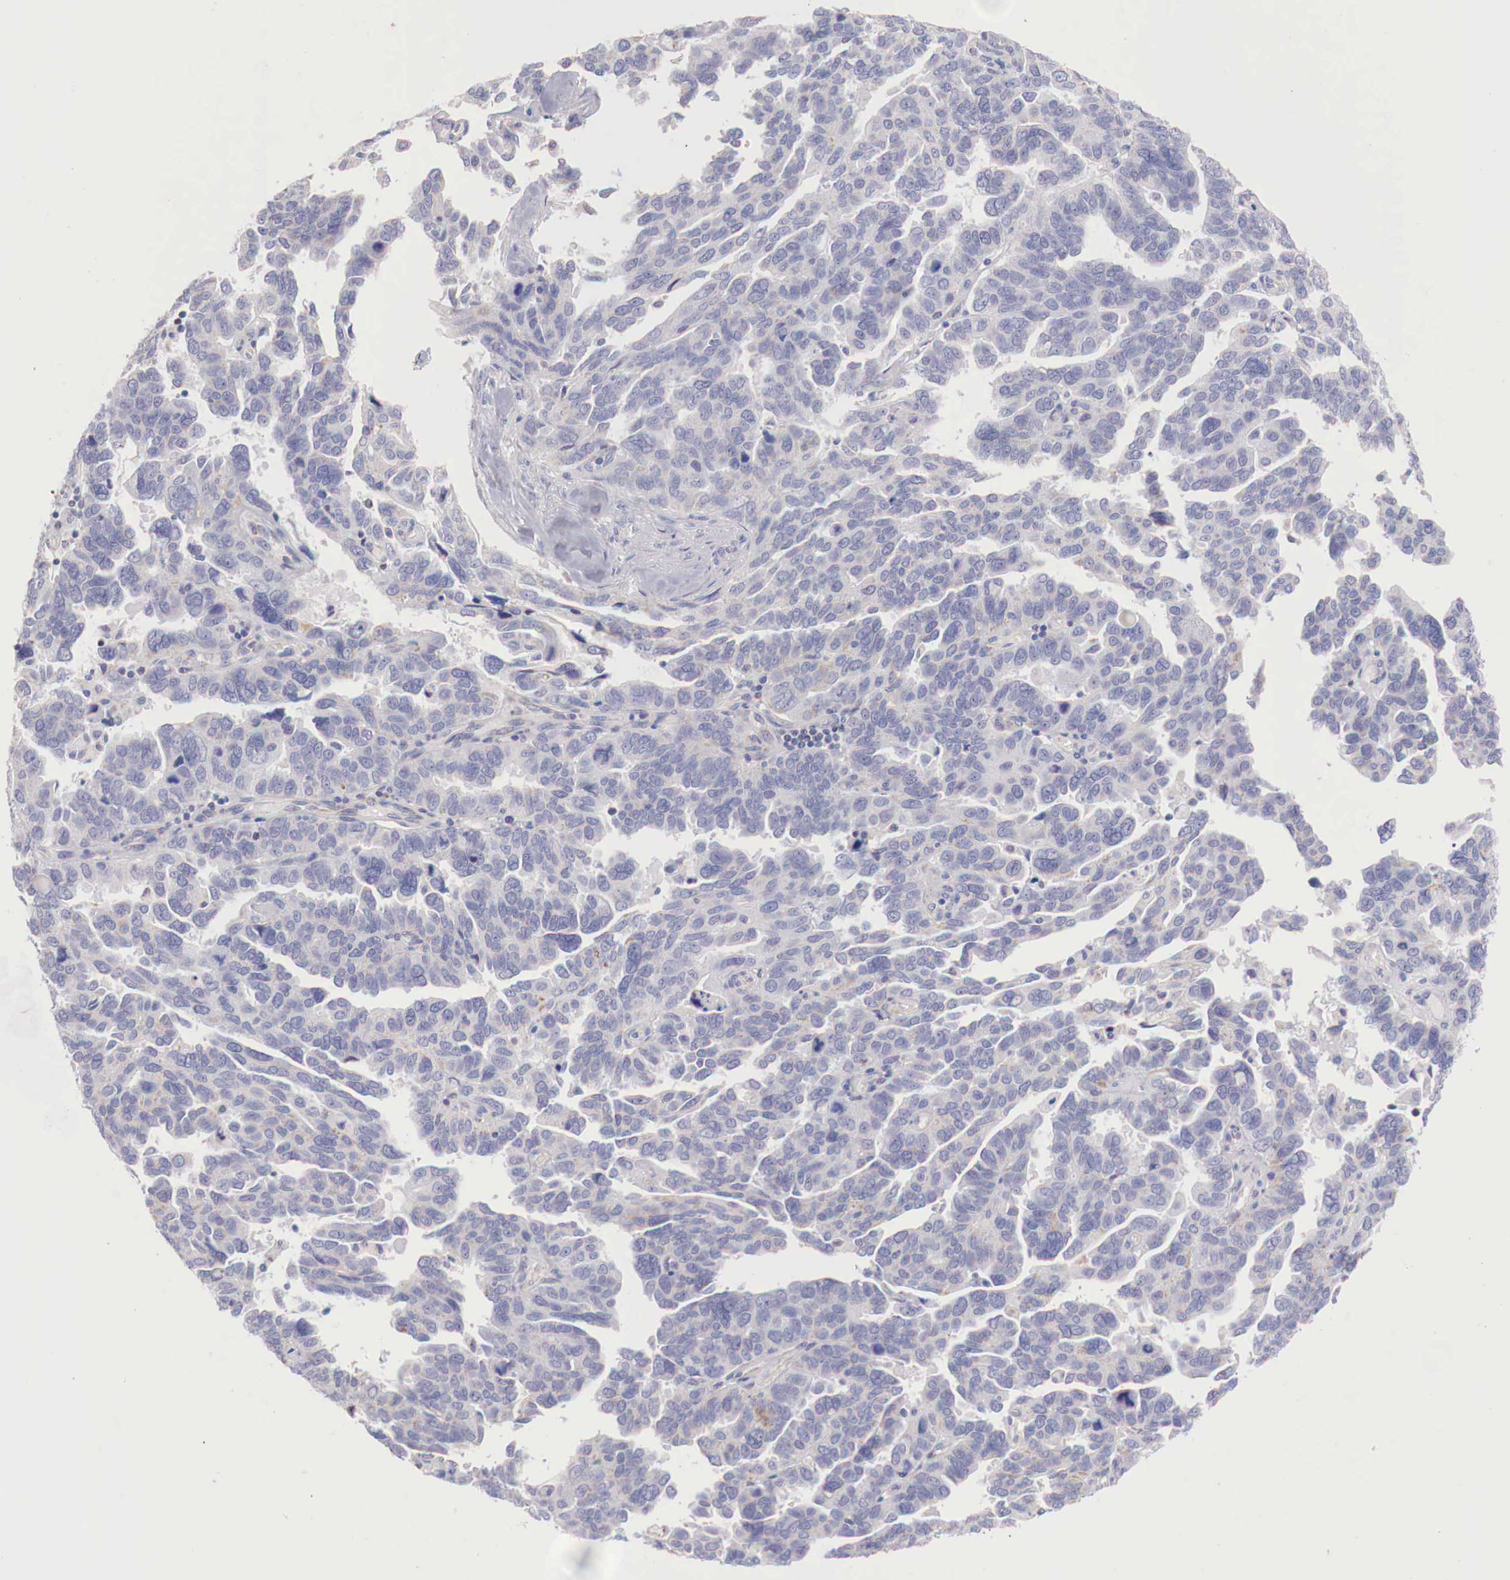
{"staining": {"intensity": "weak", "quantity": "<25%", "location": "cytoplasmic/membranous"}, "tissue": "ovarian cancer", "cell_type": "Tumor cells", "image_type": "cancer", "snomed": [{"axis": "morphology", "description": "Cystadenocarcinoma, serous, NOS"}, {"axis": "topography", "description": "Ovary"}], "caption": "Tumor cells are negative for brown protein staining in serous cystadenocarcinoma (ovarian).", "gene": "IDH3G", "patient": {"sex": "female", "age": 64}}